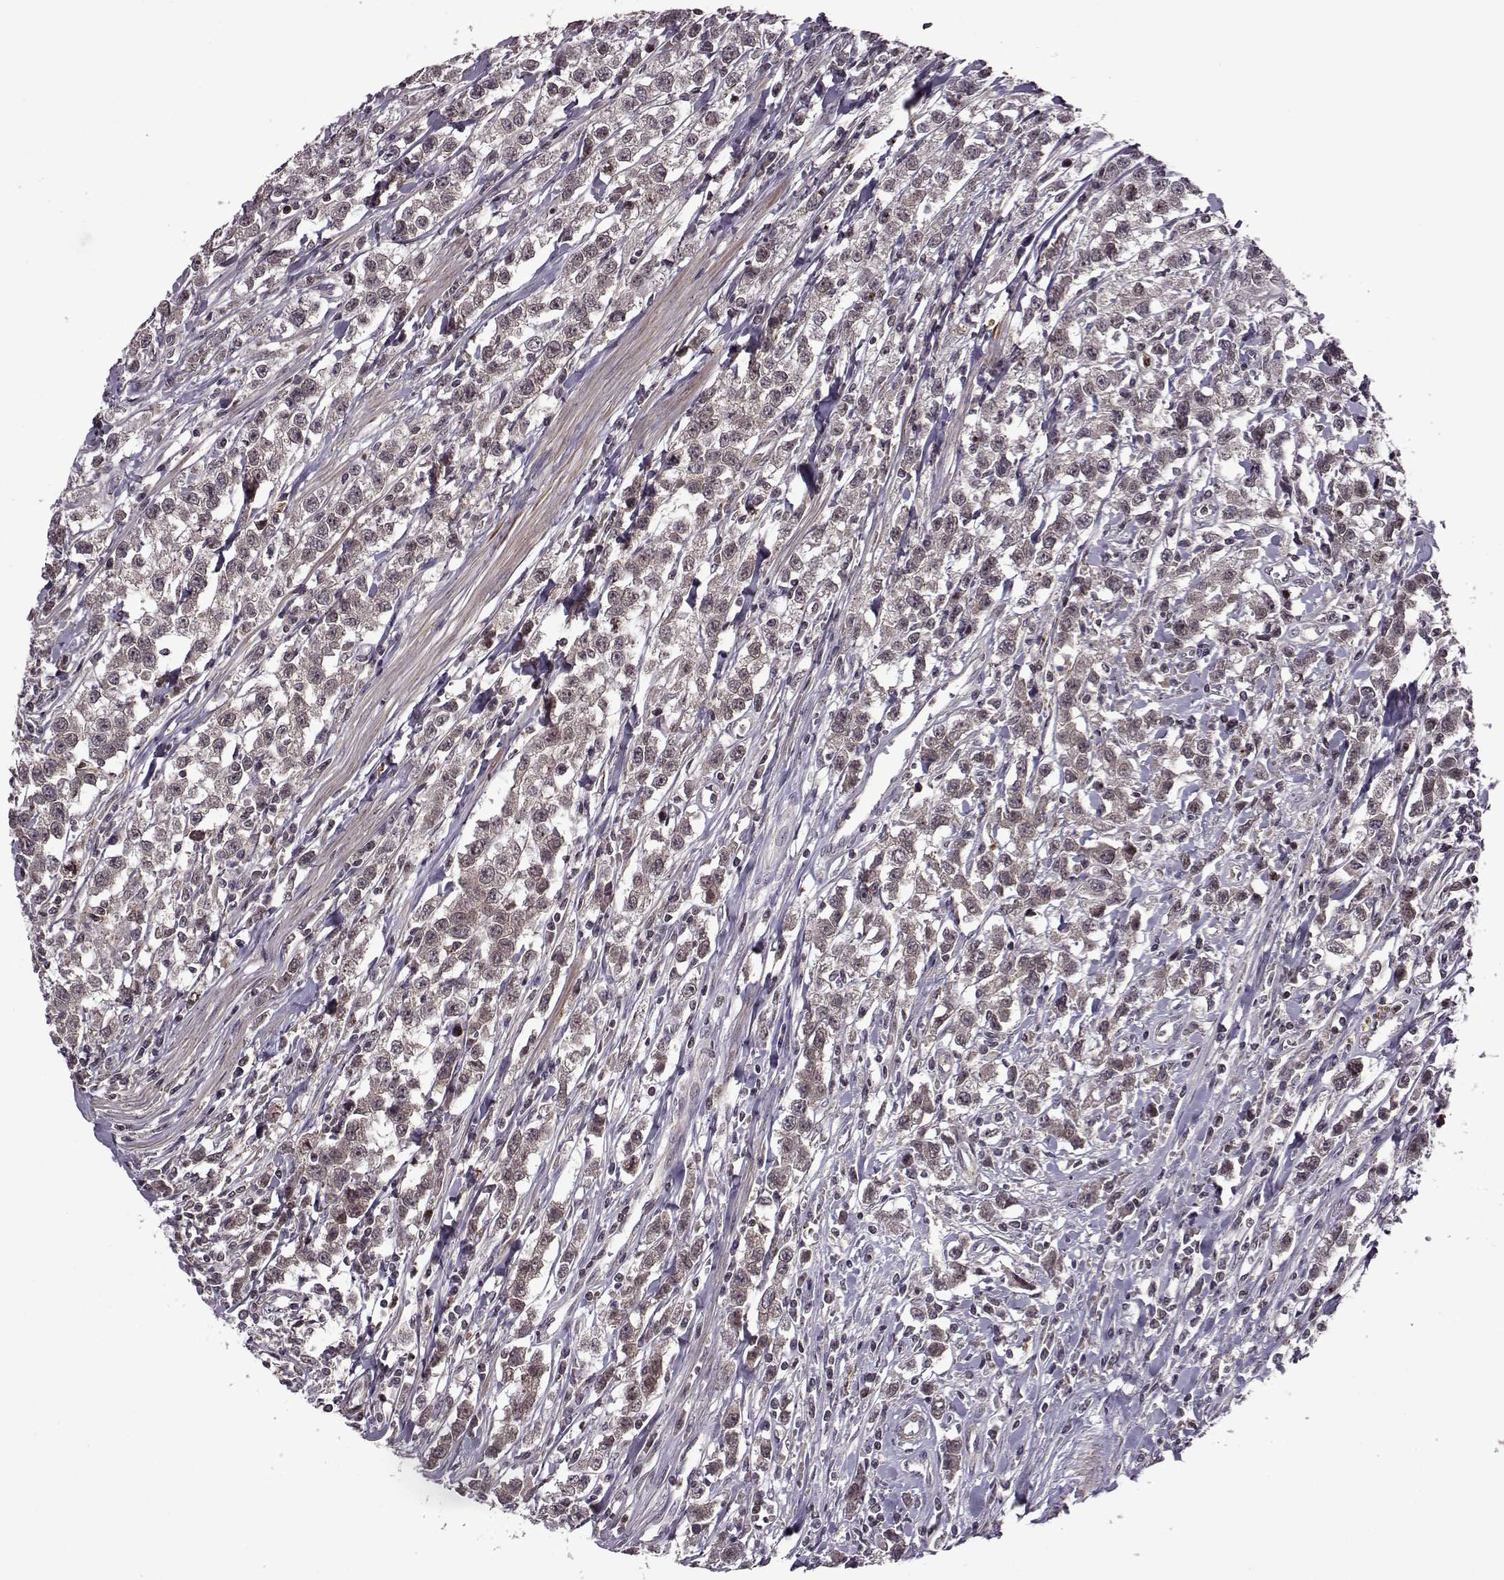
{"staining": {"intensity": "weak", "quantity": "<25%", "location": "cytoplasmic/membranous"}, "tissue": "testis cancer", "cell_type": "Tumor cells", "image_type": "cancer", "snomed": [{"axis": "morphology", "description": "Seminoma, NOS"}, {"axis": "topography", "description": "Testis"}], "caption": "A micrograph of seminoma (testis) stained for a protein demonstrates no brown staining in tumor cells. (Immunohistochemistry, brightfield microscopy, high magnification).", "gene": "TRMU", "patient": {"sex": "male", "age": 59}}